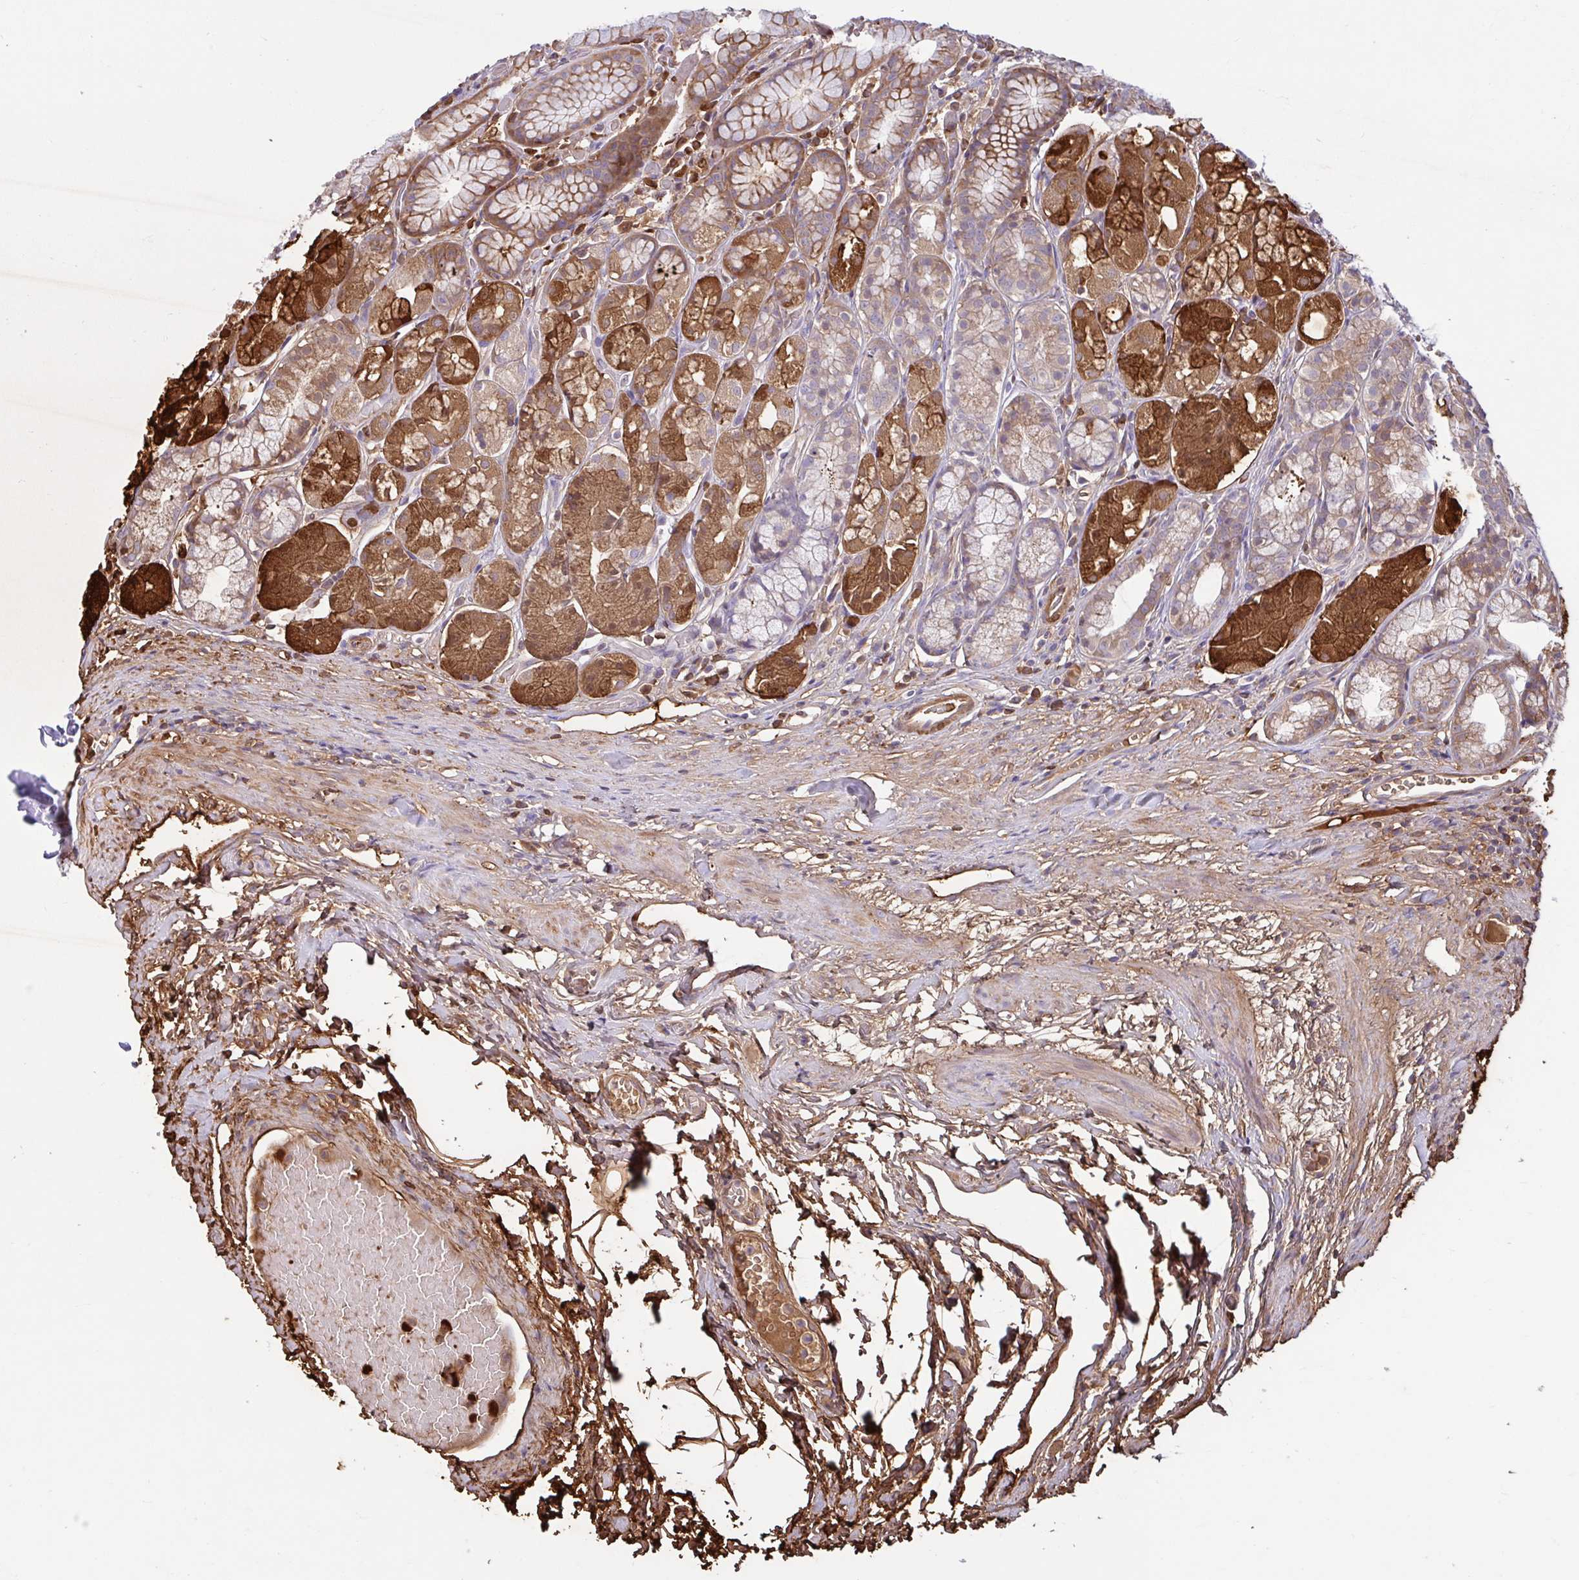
{"staining": {"intensity": "strong", "quantity": "25%-75%", "location": "cytoplasmic/membranous"}, "tissue": "stomach", "cell_type": "Glandular cells", "image_type": "normal", "snomed": [{"axis": "morphology", "description": "Normal tissue, NOS"}, {"axis": "topography", "description": "Smooth muscle"}, {"axis": "topography", "description": "Stomach"}], "caption": "This histopathology image displays IHC staining of unremarkable stomach, with high strong cytoplasmic/membranous expression in approximately 25%-75% of glandular cells.", "gene": "NTPCR", "patient": {"sex": "male", "age": 70}}